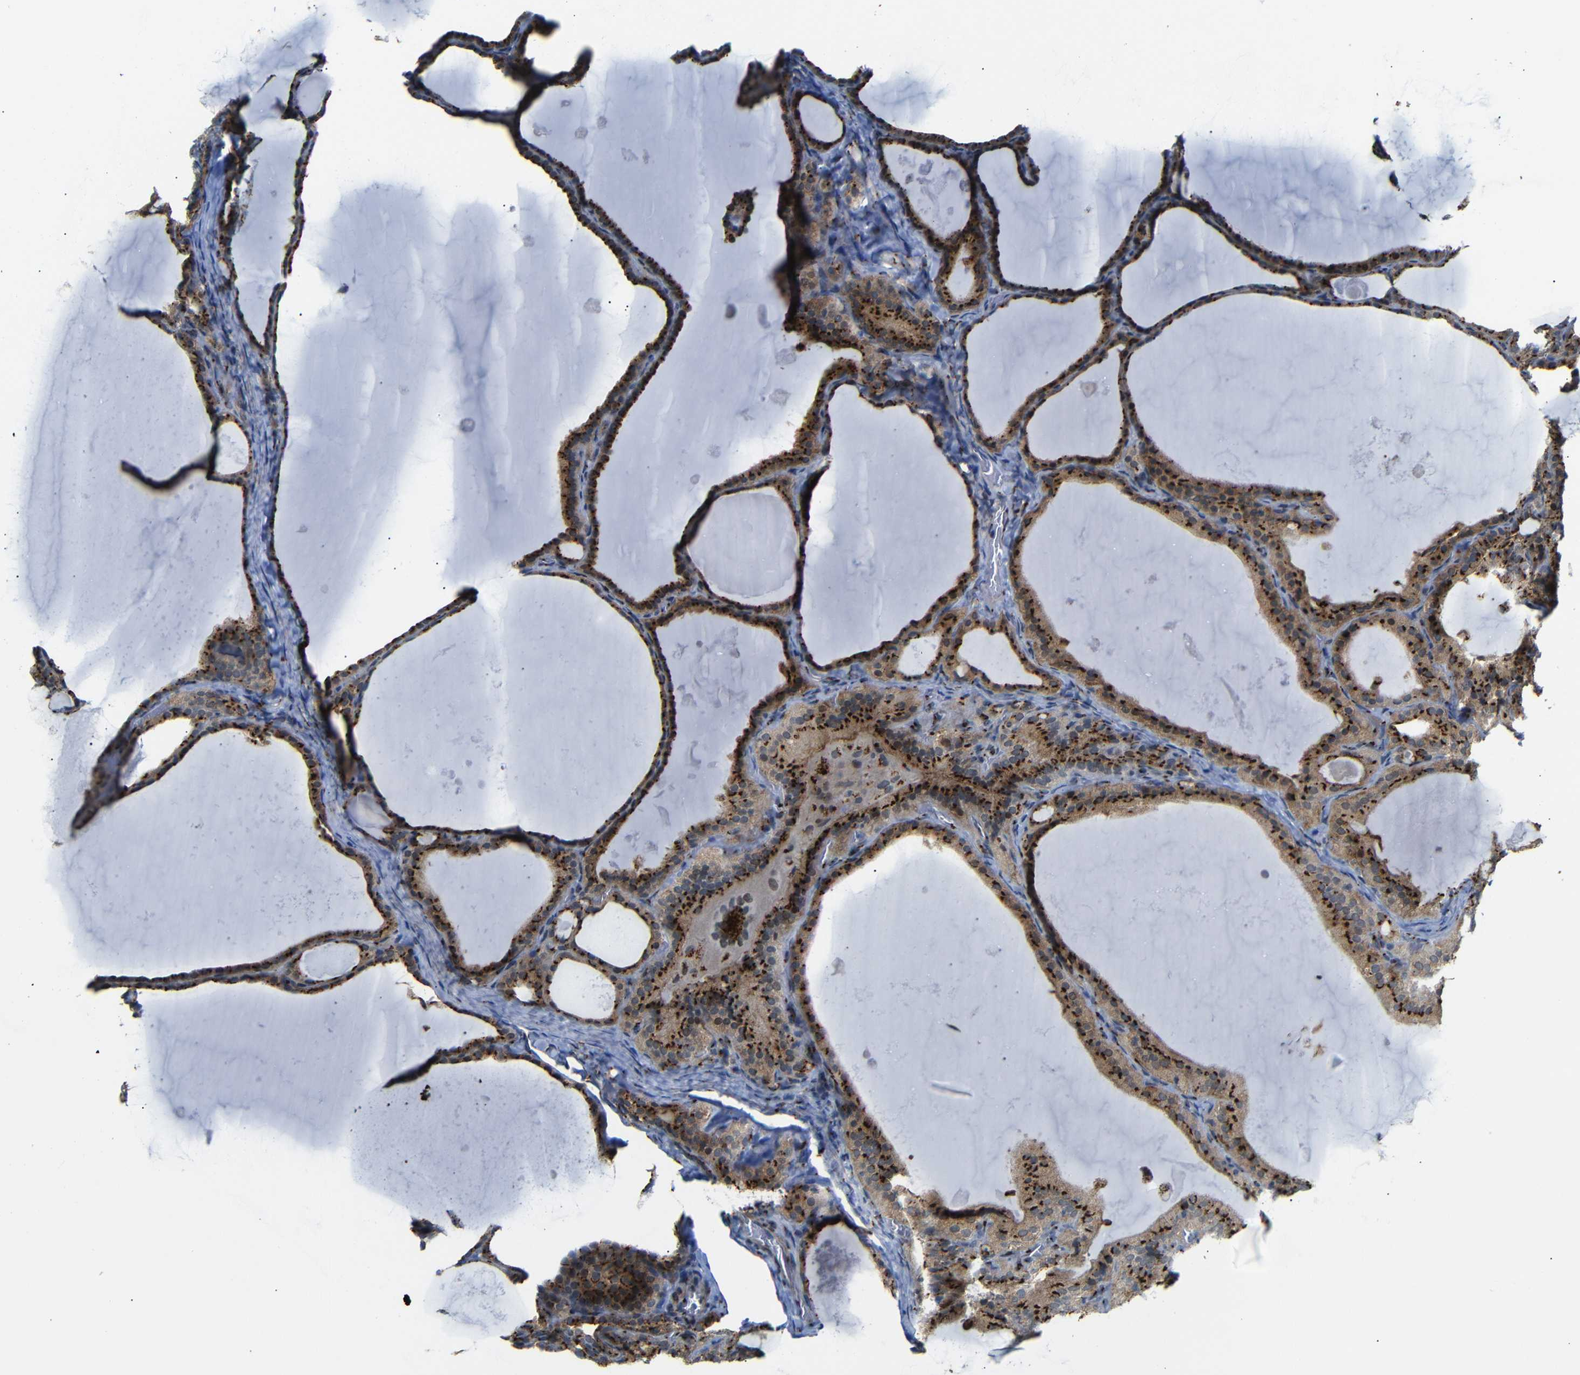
{"staining": {"intensity": "strong", "quantity": ">75%", "location": "cytoplasmic/membranous"}, "tissue": "thyroid cancer", "cell_type": "Tumor cells", "image_type": "cancer", "snomed": [{"axis": "morphology", "description": "Papillary adenocarcinoma, NOS"}, {"axis": "topography", "description": "Thyroid gland"}], "caption": "DAB (3,3'-diaminobenzidine) immunohistochemical staining of thyroid papillary adenocarcinoma exhibits strong cytoplasmic/membranous protein expression in approximately >75% of tumor cells. The staining was performed using DAB (3,3'-diaminobenzidine), with brown indicating positive protein expression. Nuclei are stained blue with hematoxylin.", "gene": "TGOLN2", "patient": {"sex": "female", "age": 42}}